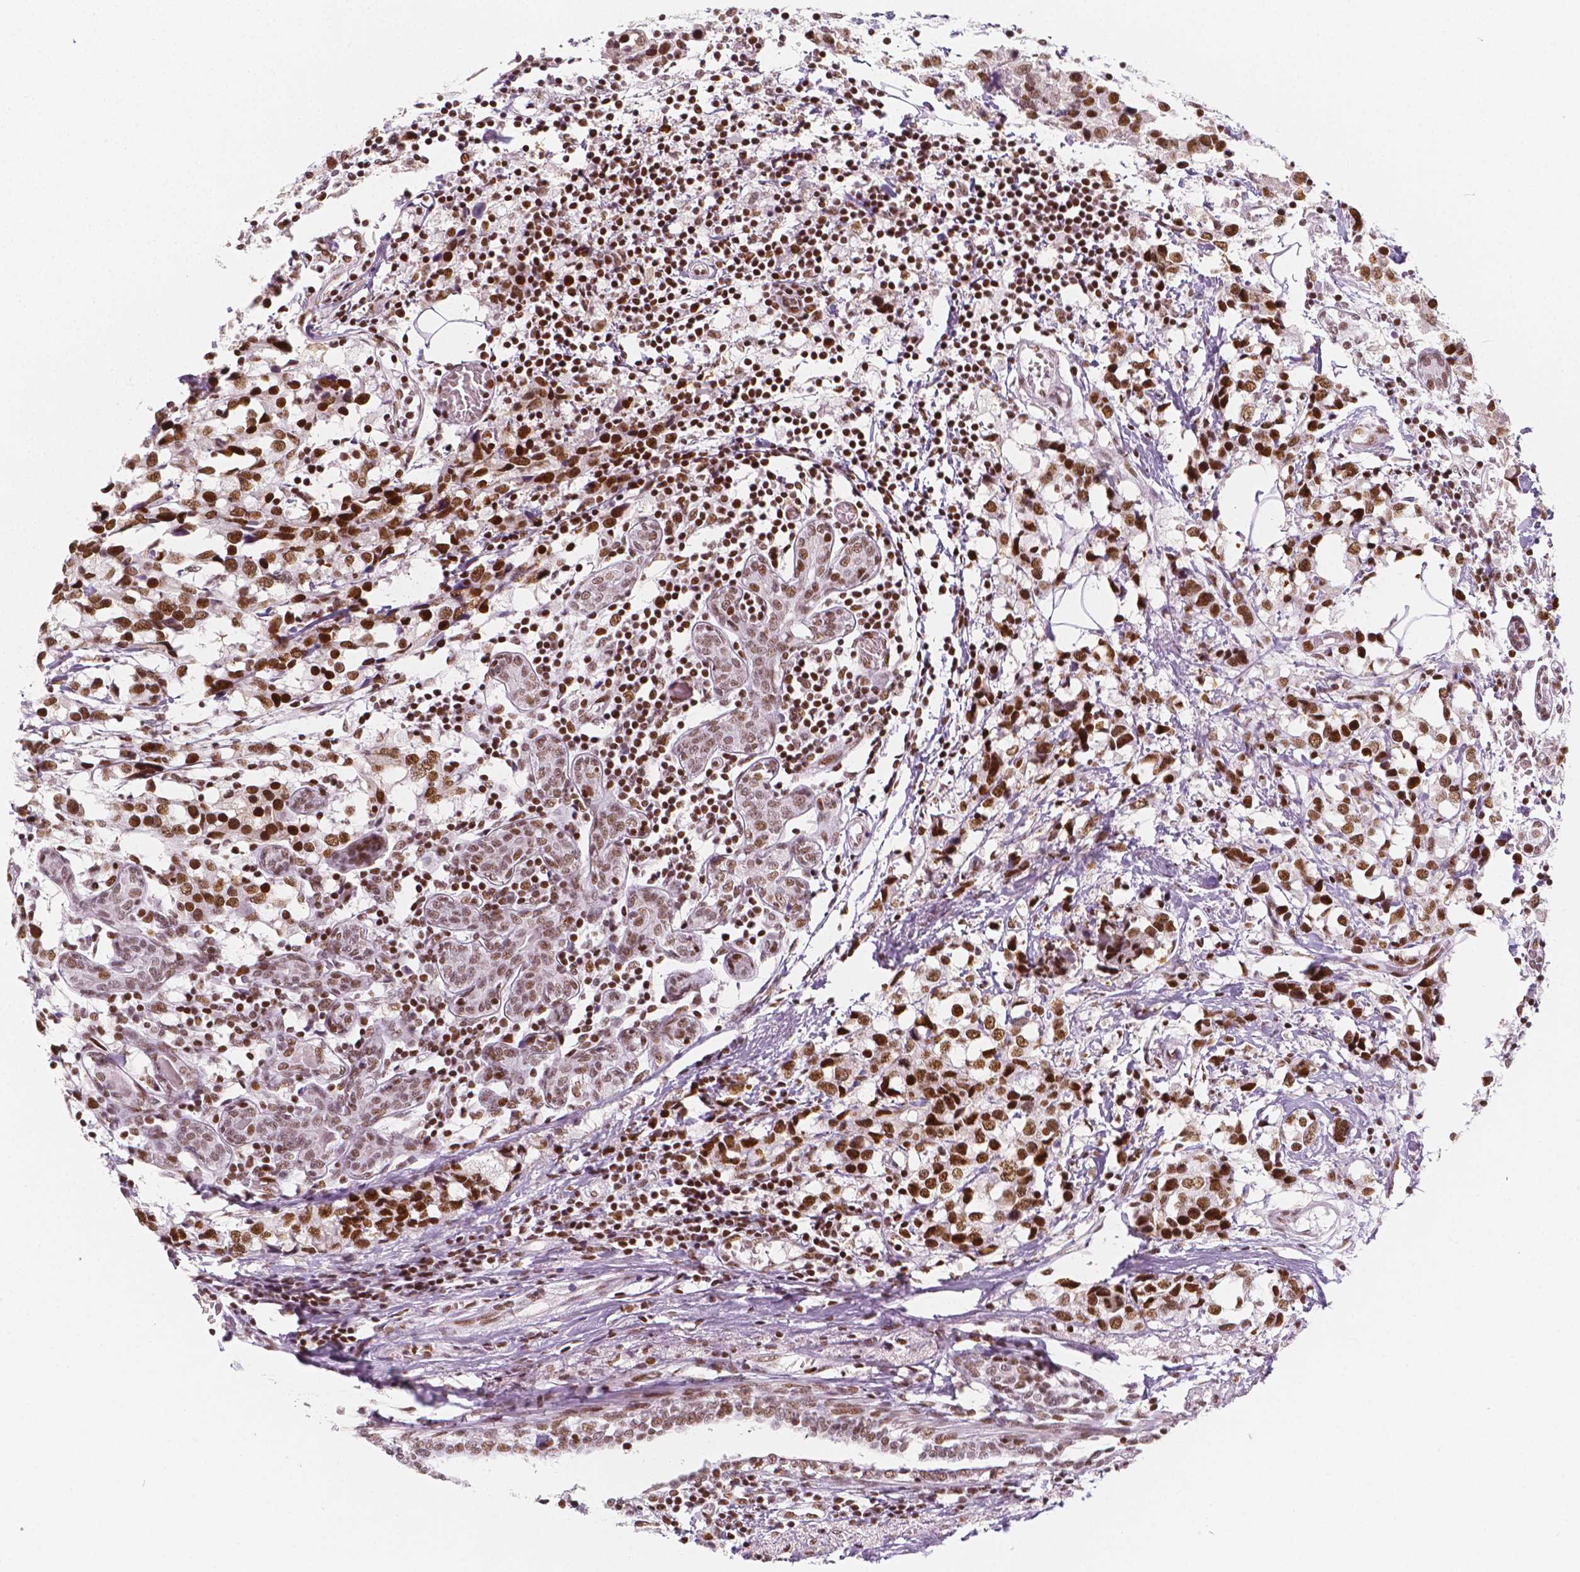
{"staining": {"intensity": "strong", "quantity": ">75%", "location": "nuclear"}, "tissue": "breast cancer", "cell_type": "Tumor cells", "image_type": "cancer", "snomed": [{"axis": "morphology", "description": "Lobular carcinoma"}, {"axis": "topography", "description": "Breast"}], "caption": "About >75% of tumor cells in breast lobular carcinoma reveal strong nuclear protein staining as visualized by brown immunohistochemical staining.", "gene": "HDAC1", "patient": {"sex": "female", "age": 59}}